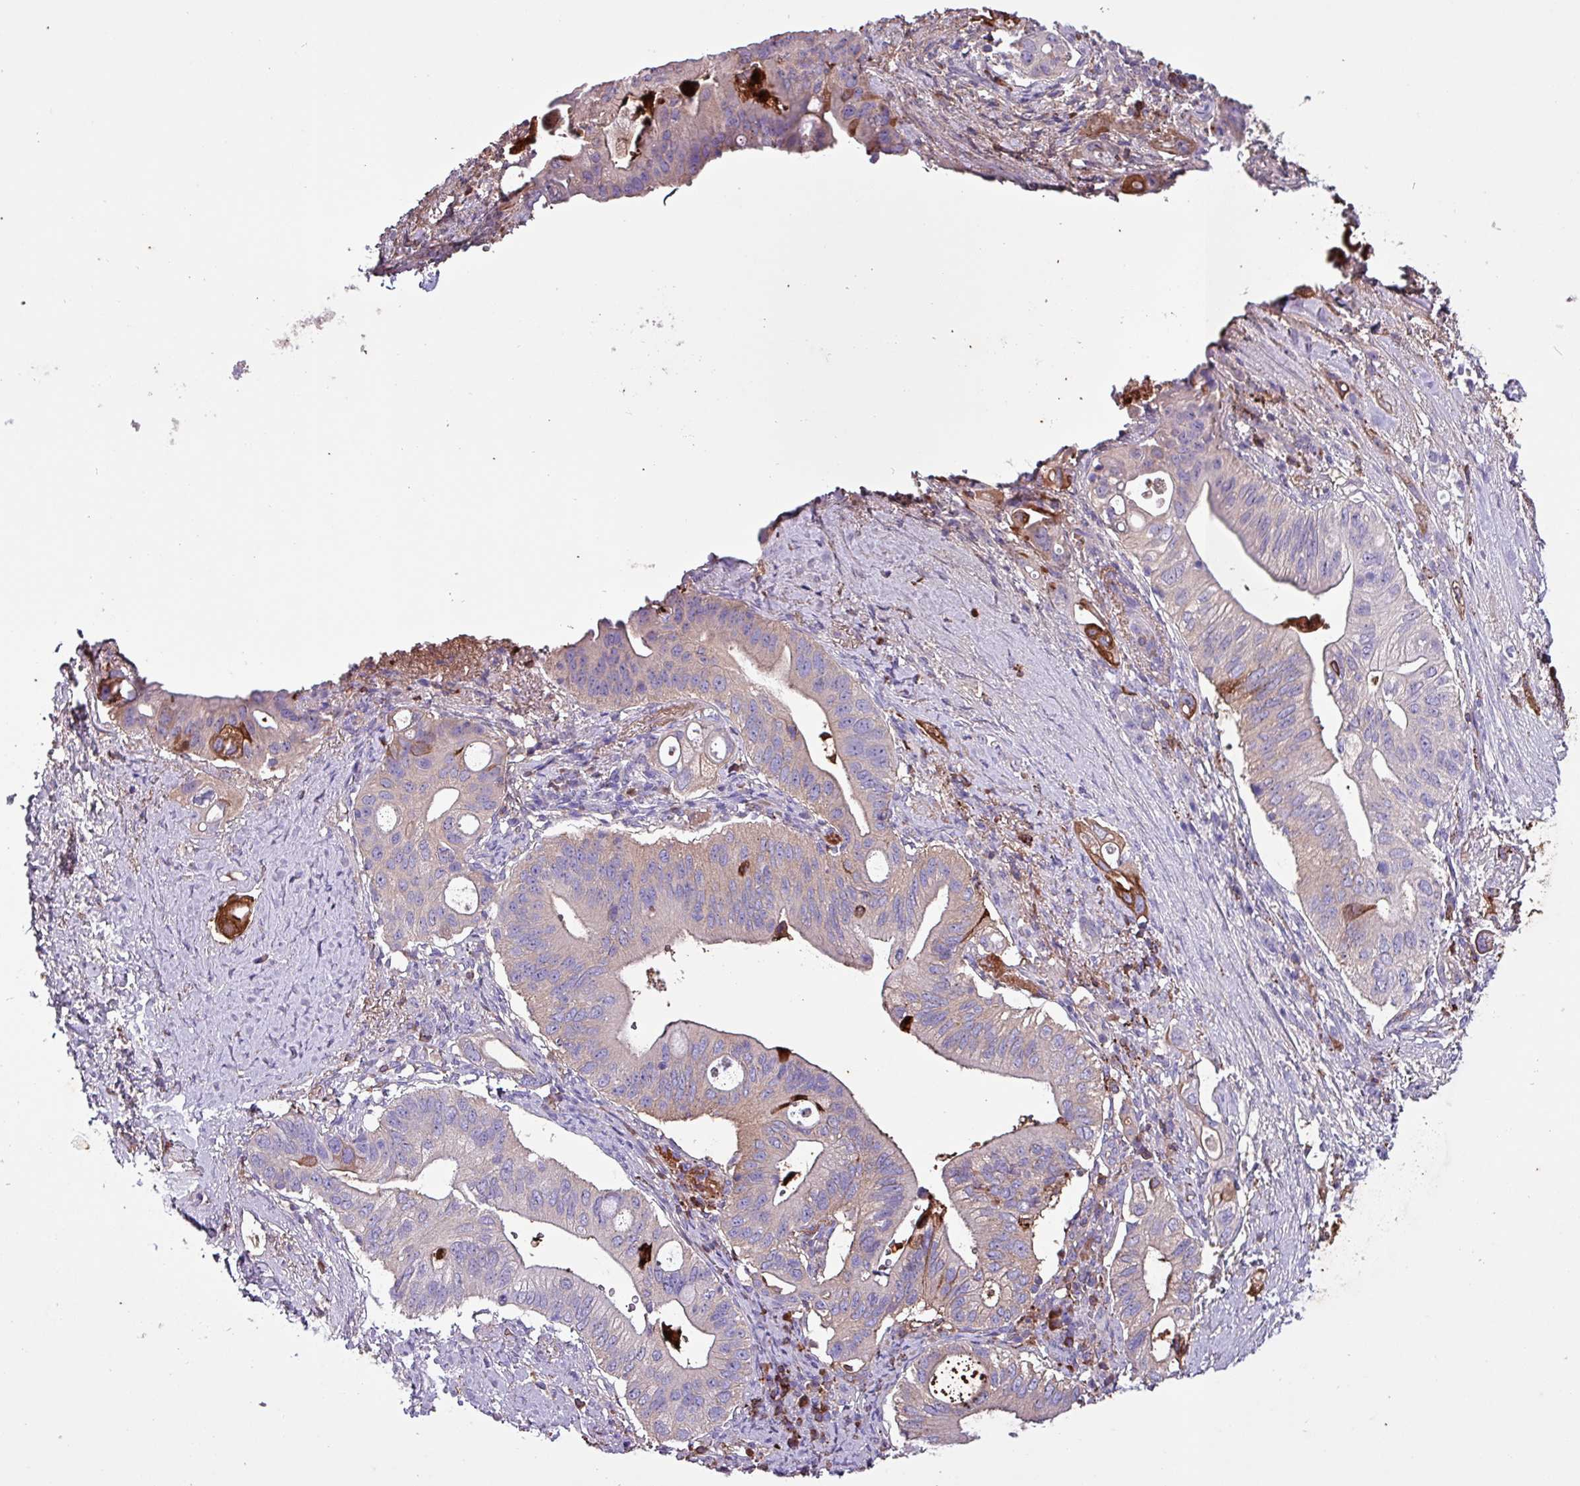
{"staining": {"intensity": "moderate", "quantity": "<25%", "location": "cytoplasmic/membranous"}, "tissue": "pancreatic cancer", "cell_type": "Tumor cells", "image_type": "cancer", "snomed": [{"axis": "morphology", "description": "Adenocarcinoma, NOS"}, {"axis": "topography", "description": "Pancreas"}], "caption": "Human pancreatic cancer stained for a protein (brown) demonstrates moderate cytoplasmic/membranous positive staining in about <25% of tumor cells.", "gene": "HP", "patient": {"sex": "female", "age": 72}}